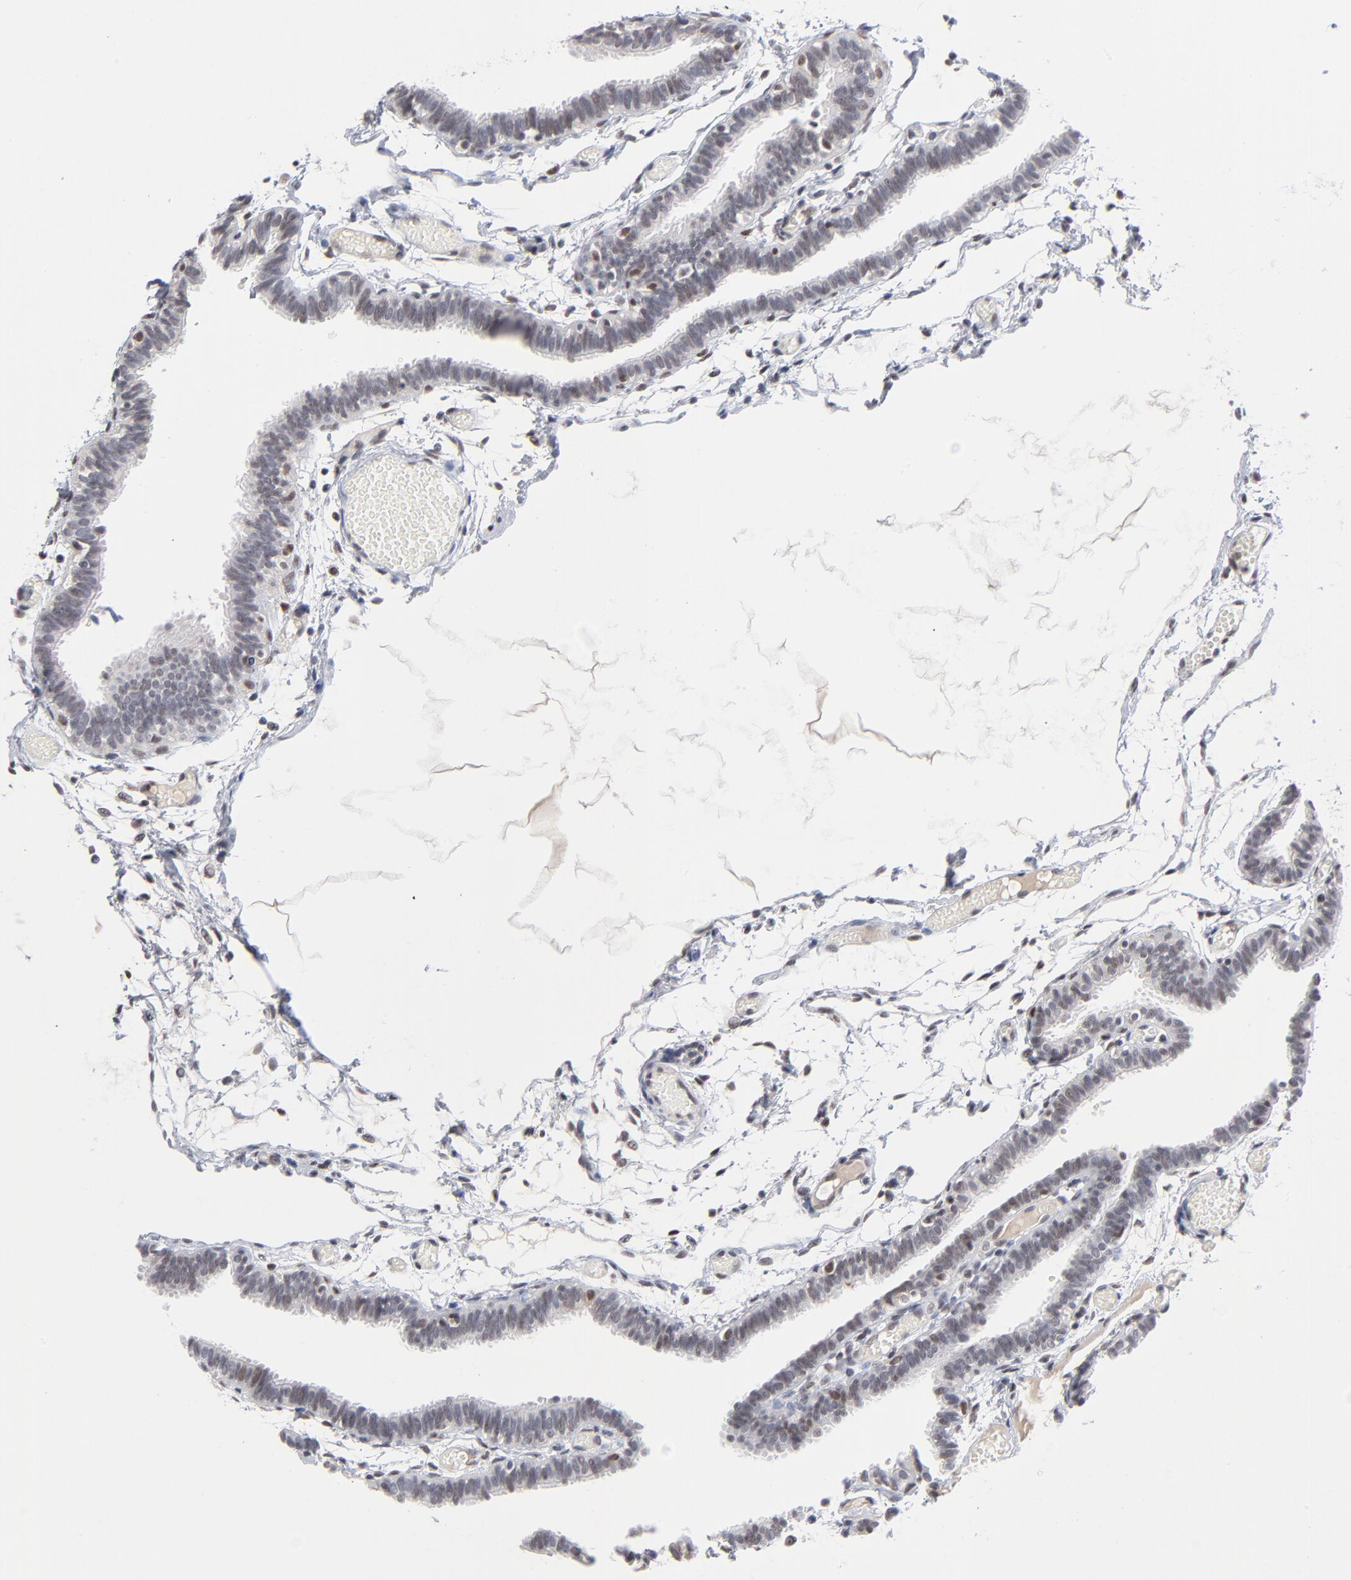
{"staining": {"intensity": "negative", "quantity": "none", "location": "none"}, "tissue": "fallopian tube", "cell_type": "Glandular cells", "image_type": "normal", "snomed": [{"axis": "morphology", "description": "Normal tissue, NOS"}, {"axis": "topography", "description": "Fallopian tube"}], "caption": "Fallopian tube stained for a protein using immunohistochemistry (IHC) shows no expression glandular cells.", "gene": "MAX", "patient": {"sex": "female", "age": 29}}